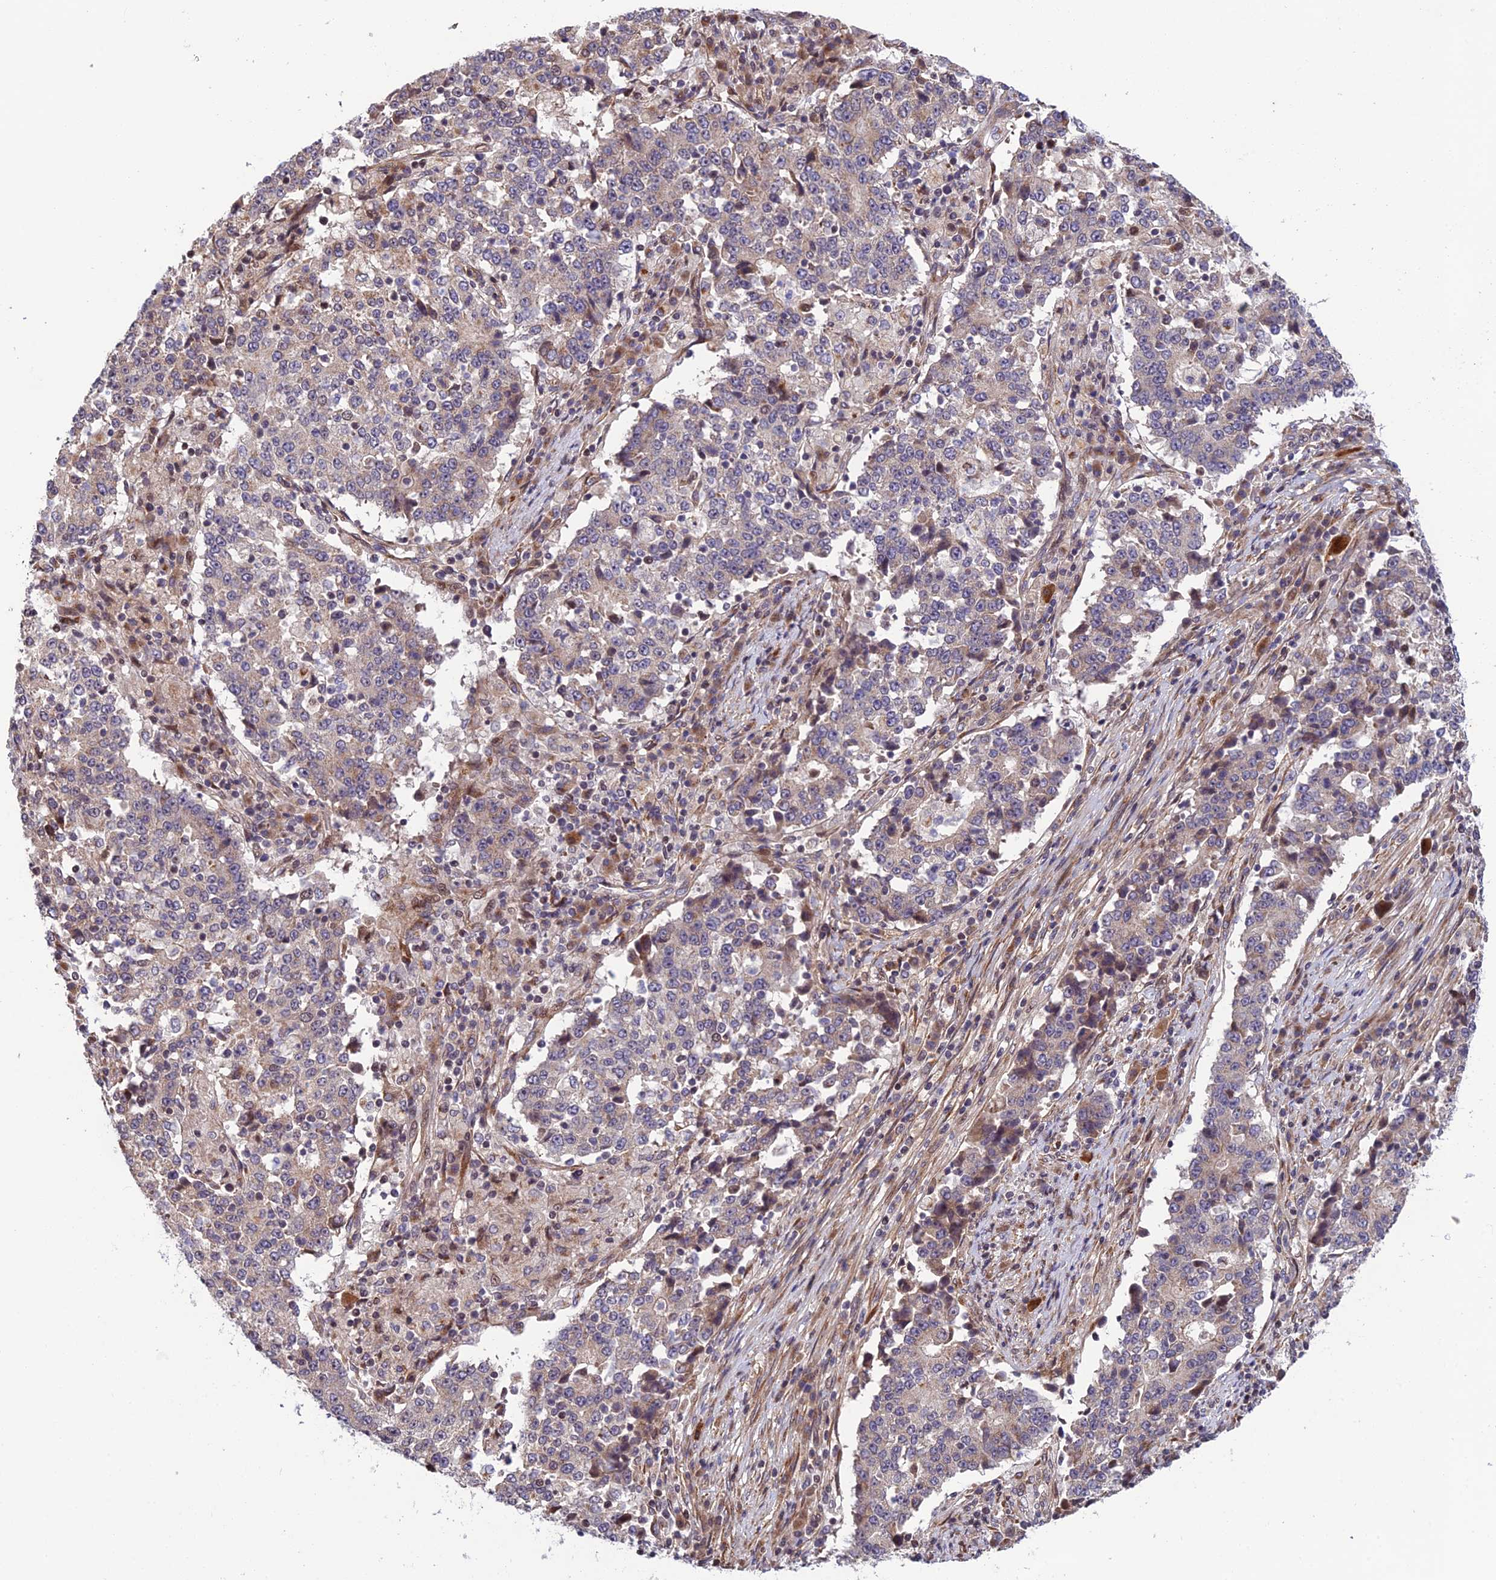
{"staining": {"intensity": "negative", "quantity": "none", "location": "none"}, "tissue": "stomach cancer", "cell_type": "Tumor cells", "image_type": "cancer", "snomed": [{"axis": "morphology", "description": "Adenocarcinoma, NOS"}, {"axis": "topography", "description": "Stomach"}], "caption": "Protein analysis of stomach adenocarcinoma shows no significant staining in tumor cells.", "gene": "SMIM7", "patient": {"sex": "male", "age": 59}}